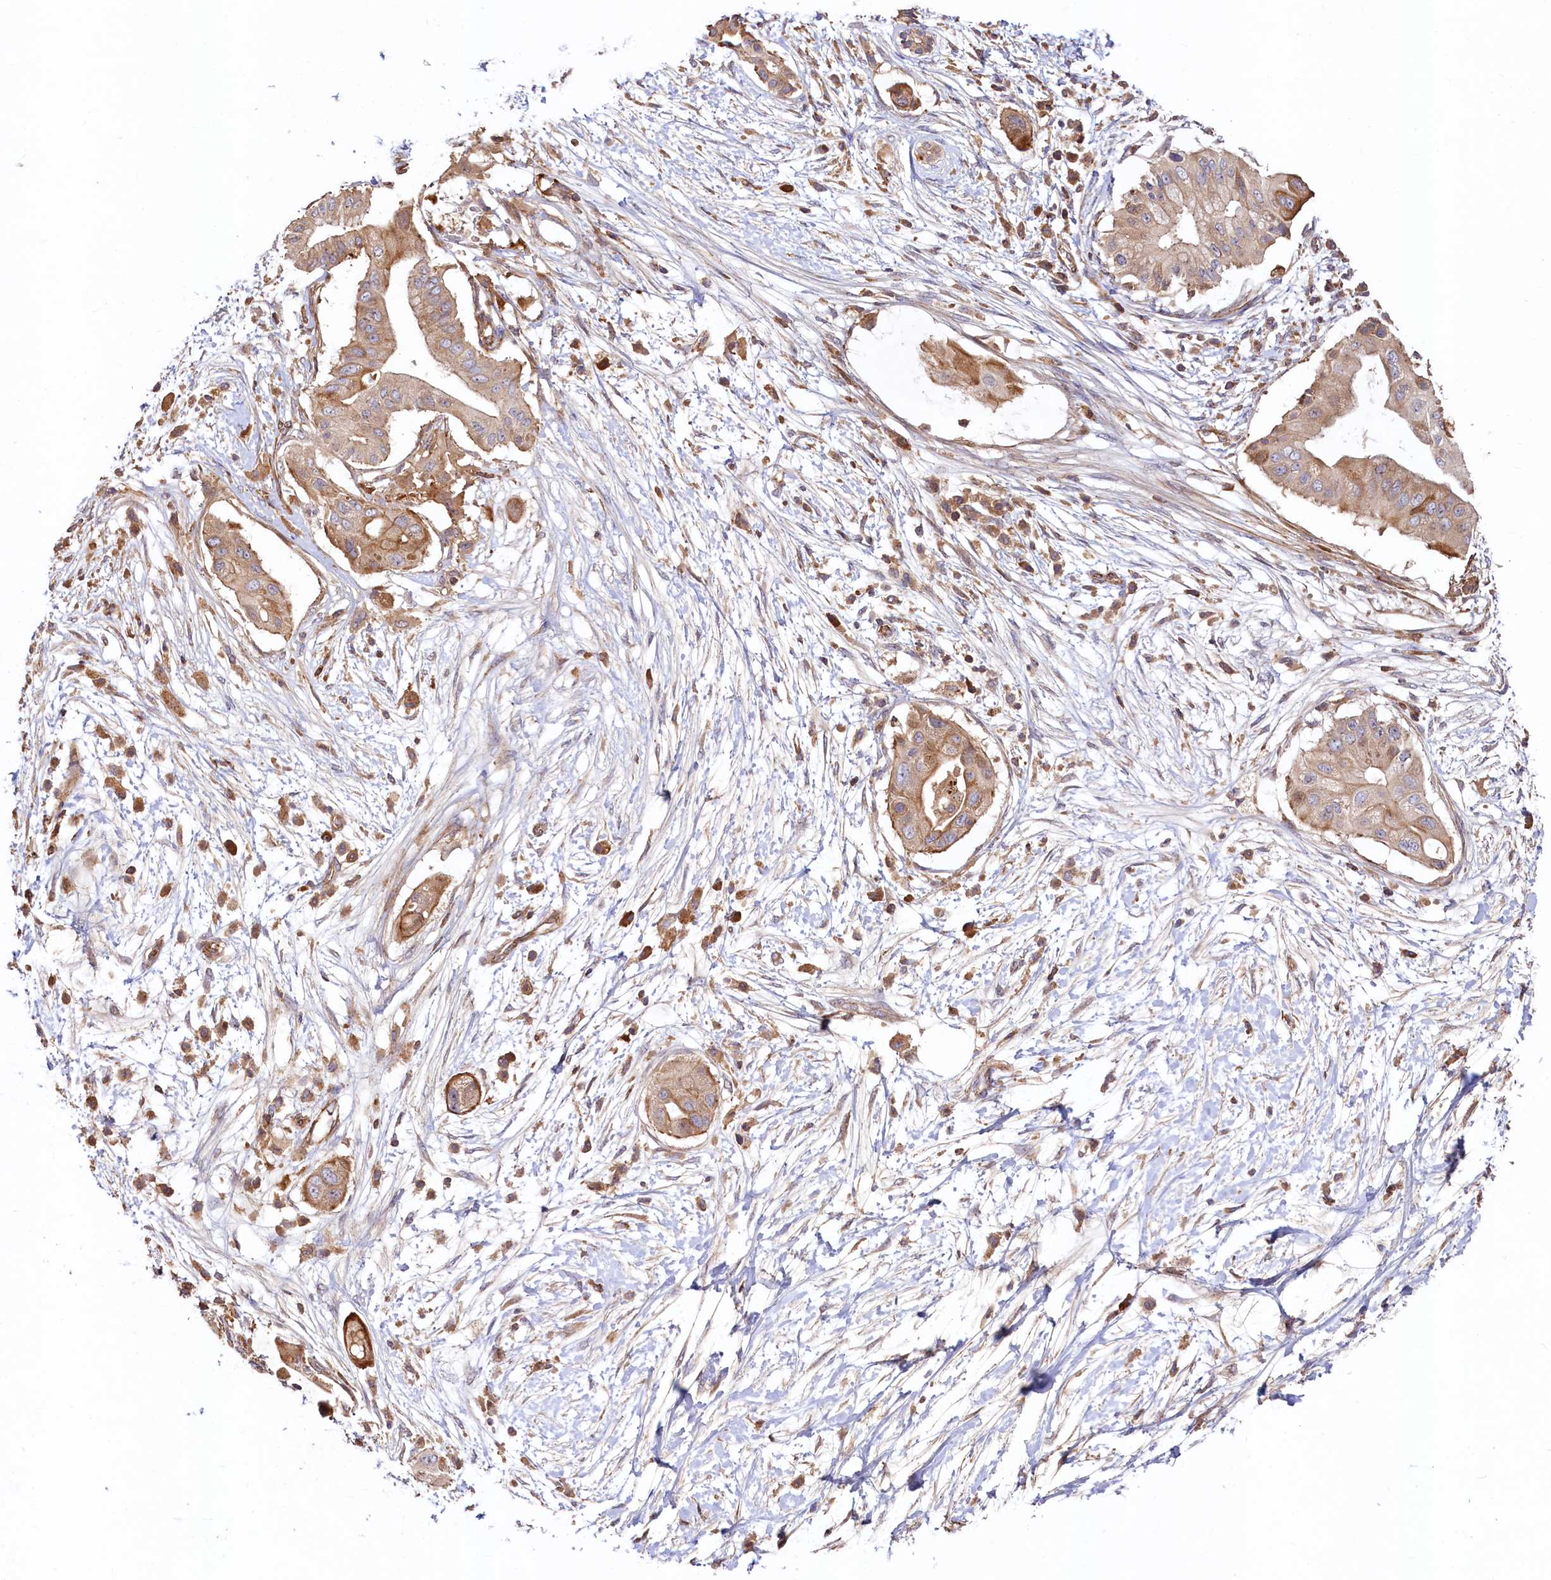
{"staining": {"intensity": "moderate", "quantity": ">75%", "location": "cytoplasmic/membranous"}, "tissue": "pancreatic cancer", "cell_type": "Tumor cells", "image_type": "cancer", "snomed": [{"axis": "morphology", "description": "Adenocarcinoma, NOS"}, {"axis": "topography", "description": "Pancreas"}], "caption": "The photomicrograph reveals a brown stain indicating the presence of a protein in the cytoplasmic/membranous of tumor cells in pancreatic cancer (adenocarcinoma).", "gene": "KLHDC4", "patient": {"sex": "male", "age": 68}}